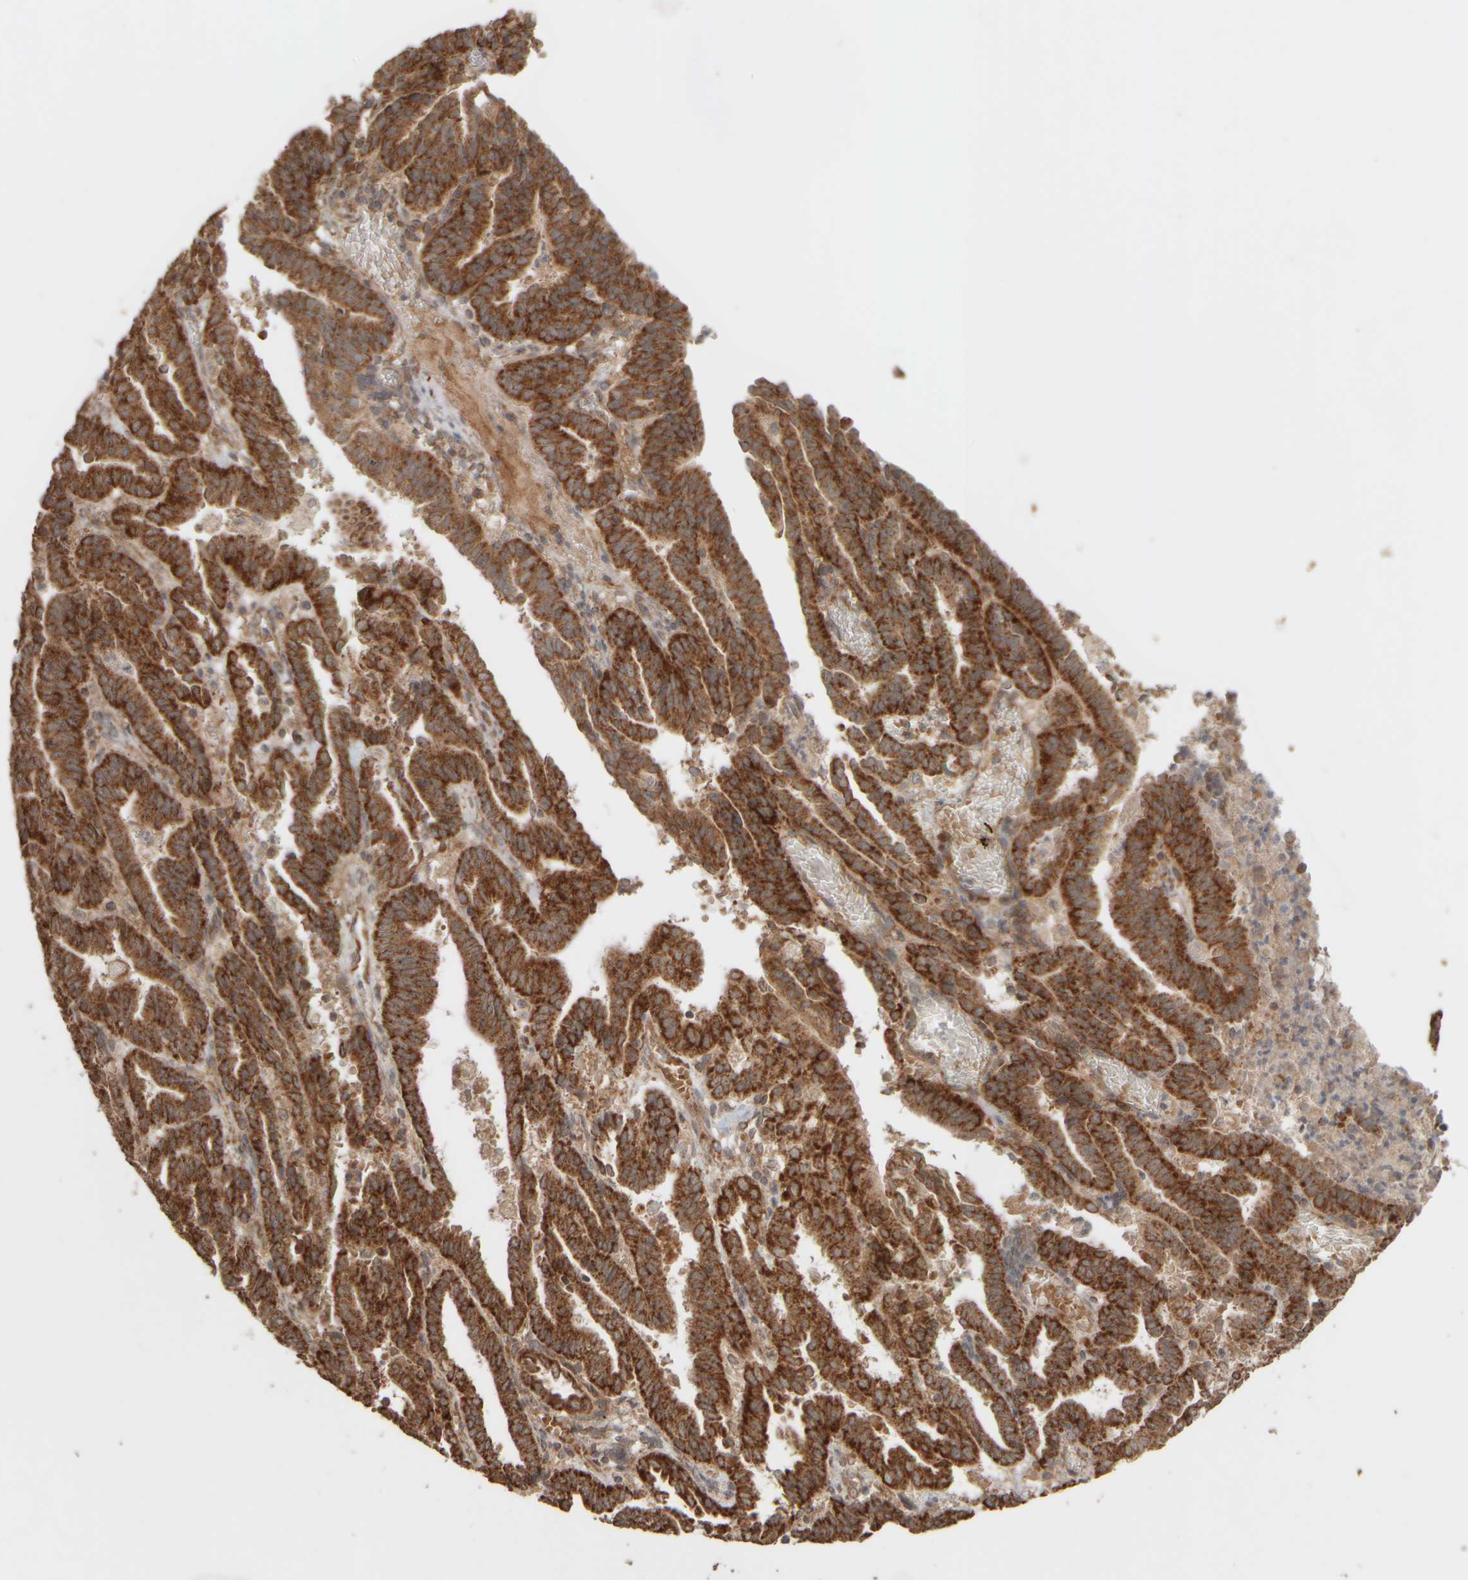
{"staining": {"intensity": "strong", "quantity": ">75%", "location": "cytoplasmic/membranous"}, "tissue": "endometrial cancer", "cell_type": "Tumor cells", "image_type": "cancer", "snomed": [{"axis": "morphology", "description": "Adenocarcinoma, NOS"}, {"axis": "topography", "description": "Uterus"}], "caption": "Protein staining of endometrial cancer (adenocarcinoma) tissue exhibits strong cytoplasmic/membranous staining in about >75% of tumor cells.", "gene": "EIF2B3", "patient": {"sex": "female", "age": 83}}